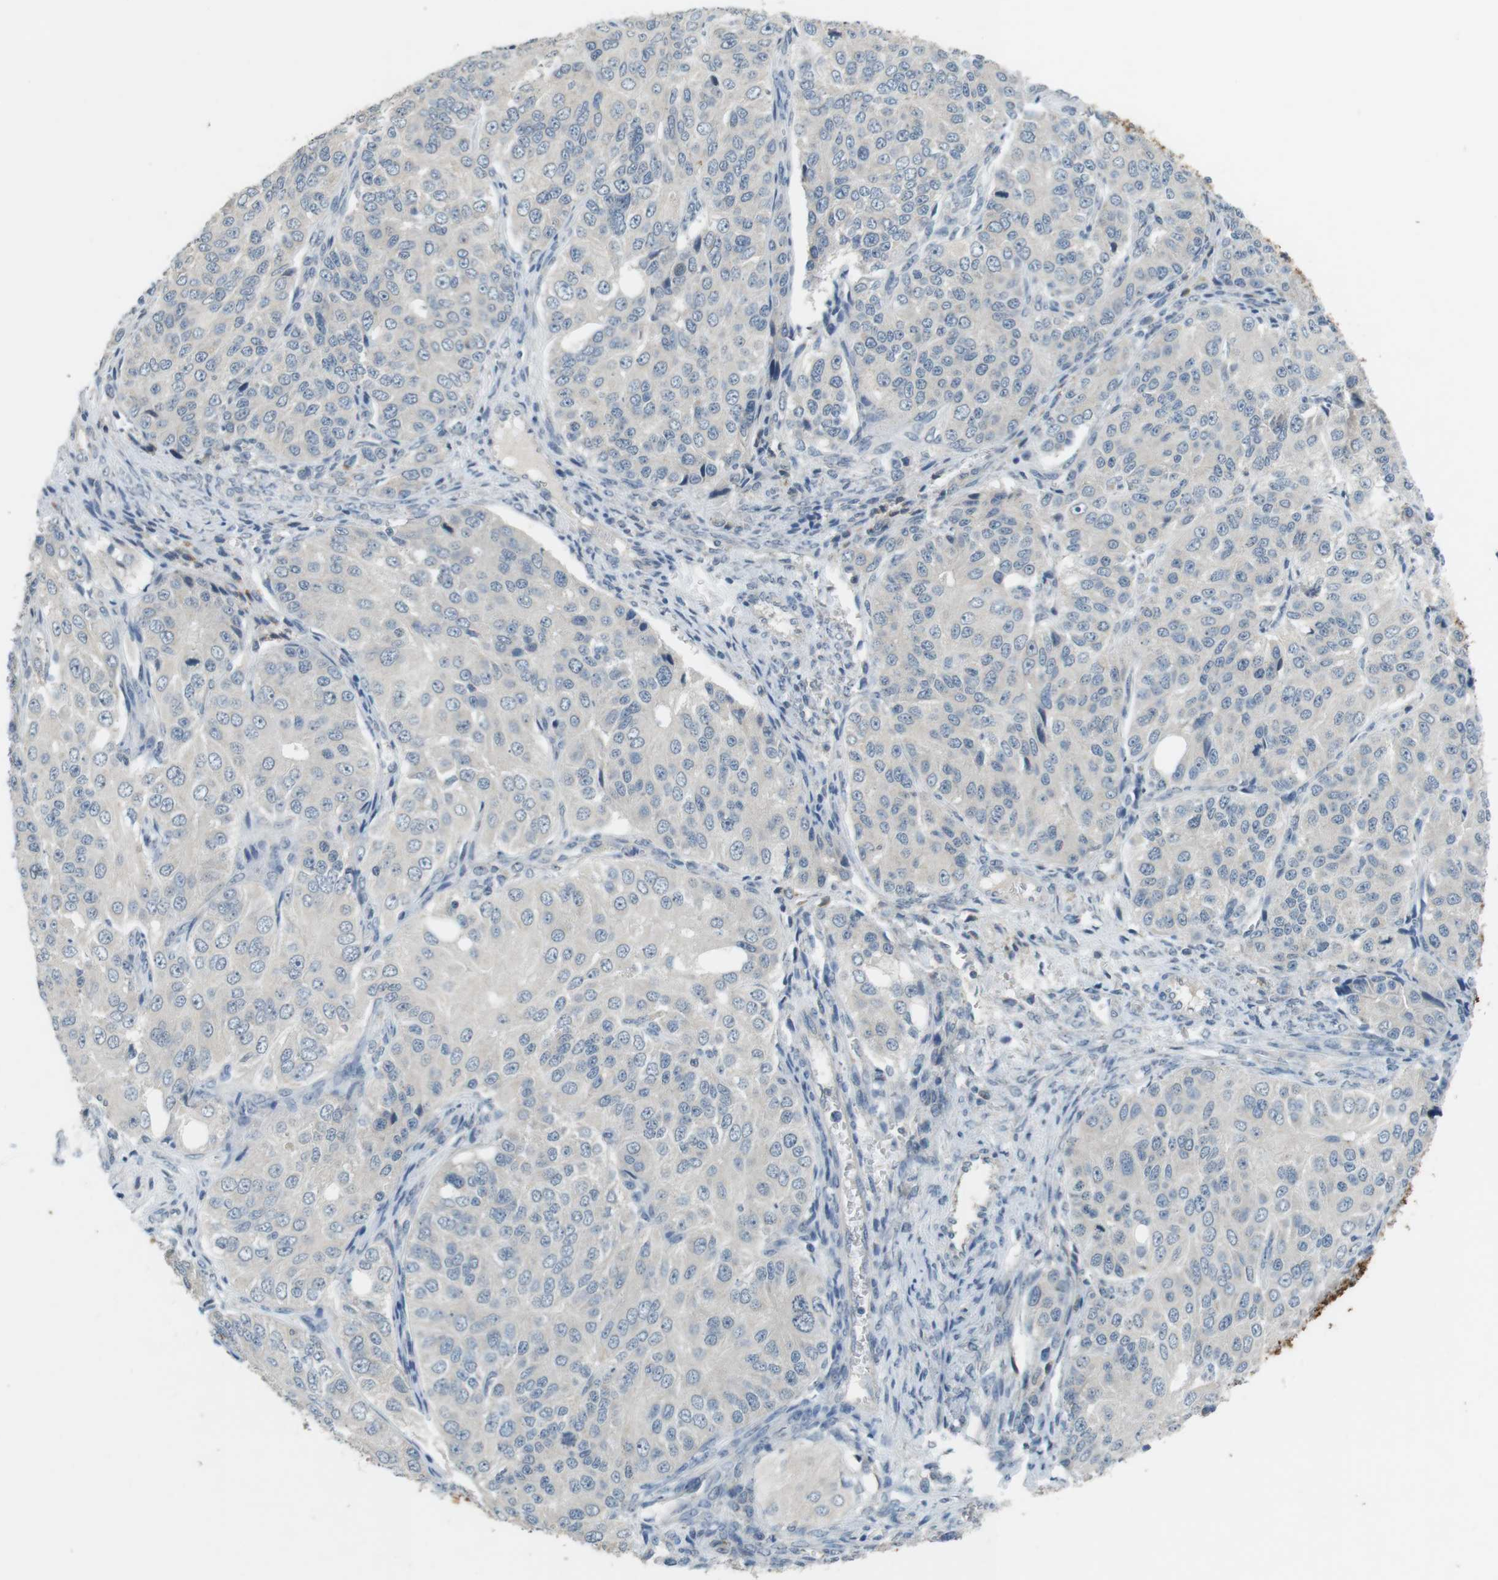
{"staining": {"intensity": "negative", "quantity": "none", "location": "none"}, "tissue": "ovarian cancer", "cell_type": "Tumor cells", "image_type": "cancer", "snomed": [{"axis": "morphology", "description": "Carcinoma, endometroid"}, {"axis": "topography", "description": "Ovary"}], "caption": "High power microscopy photomicrograph of an IHC photomicrograph of endometroid carcinoma (ovarian), revealing no significant expression in tumor cells.", "gene": "MUC5B", "patient": {"sex": "female", "age": 51}}